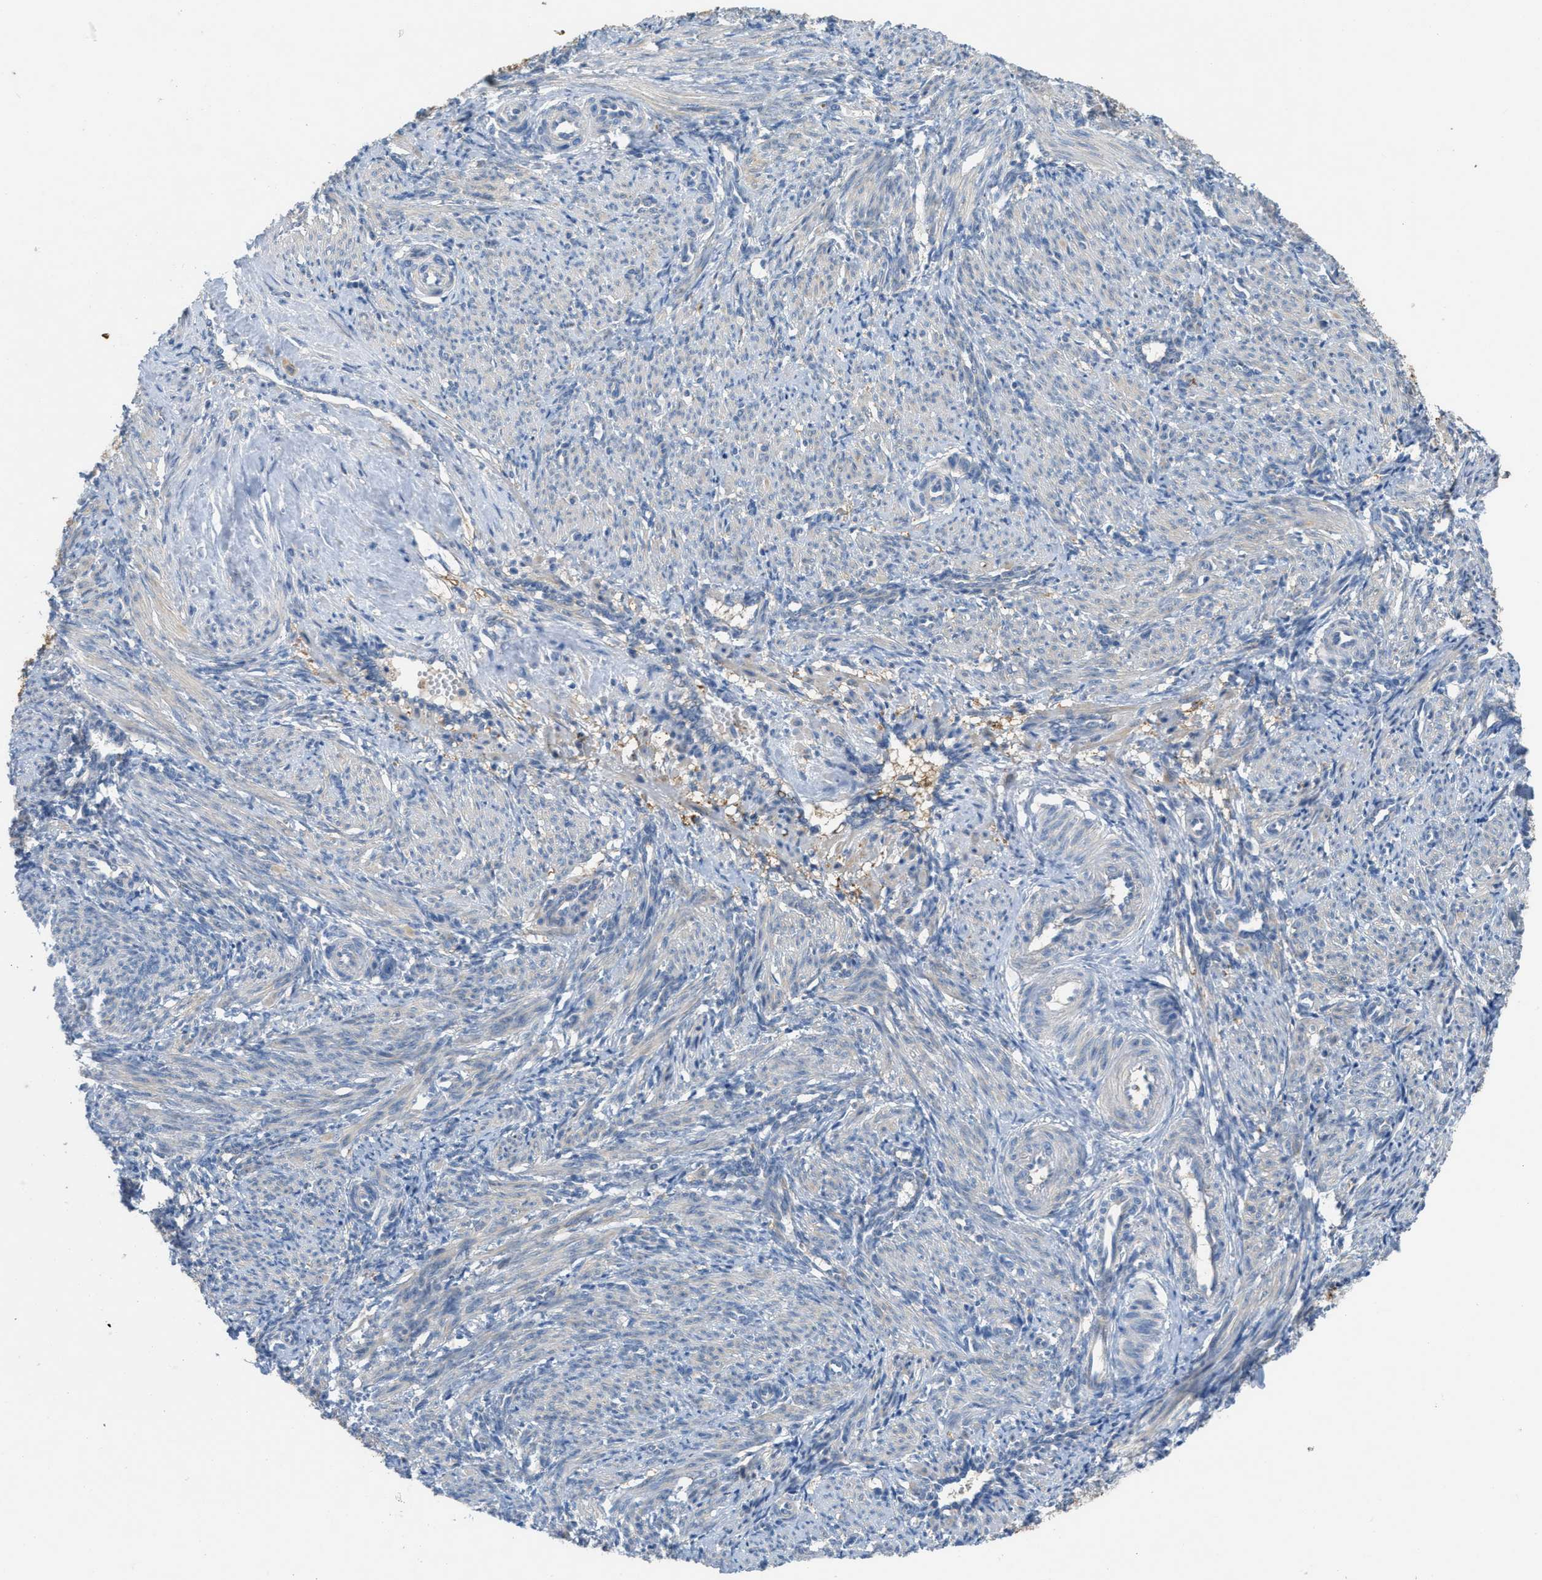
{"staining": {"intensity": "moderate", "quantity": "25%-75%", "location": "cytoplasmic/membranous"}, "tissue": "smooth muscle", "cell_type": "Smooth muscle cells", "image_type": "normal", "snomed": [{"axis": "morphology", "description": "Normal tissue, NOS"}, {"axis": "topography", "description": "Endometrium"}], "caption": "Smooth muscle stained with immunohistochemistry (IHC) displays moderate cytoplasmic/membranous expression in about 25%-75% of smooth muscle cells.", "gene": "UBA5", "patient": {"sex": "female", "age": 33}}